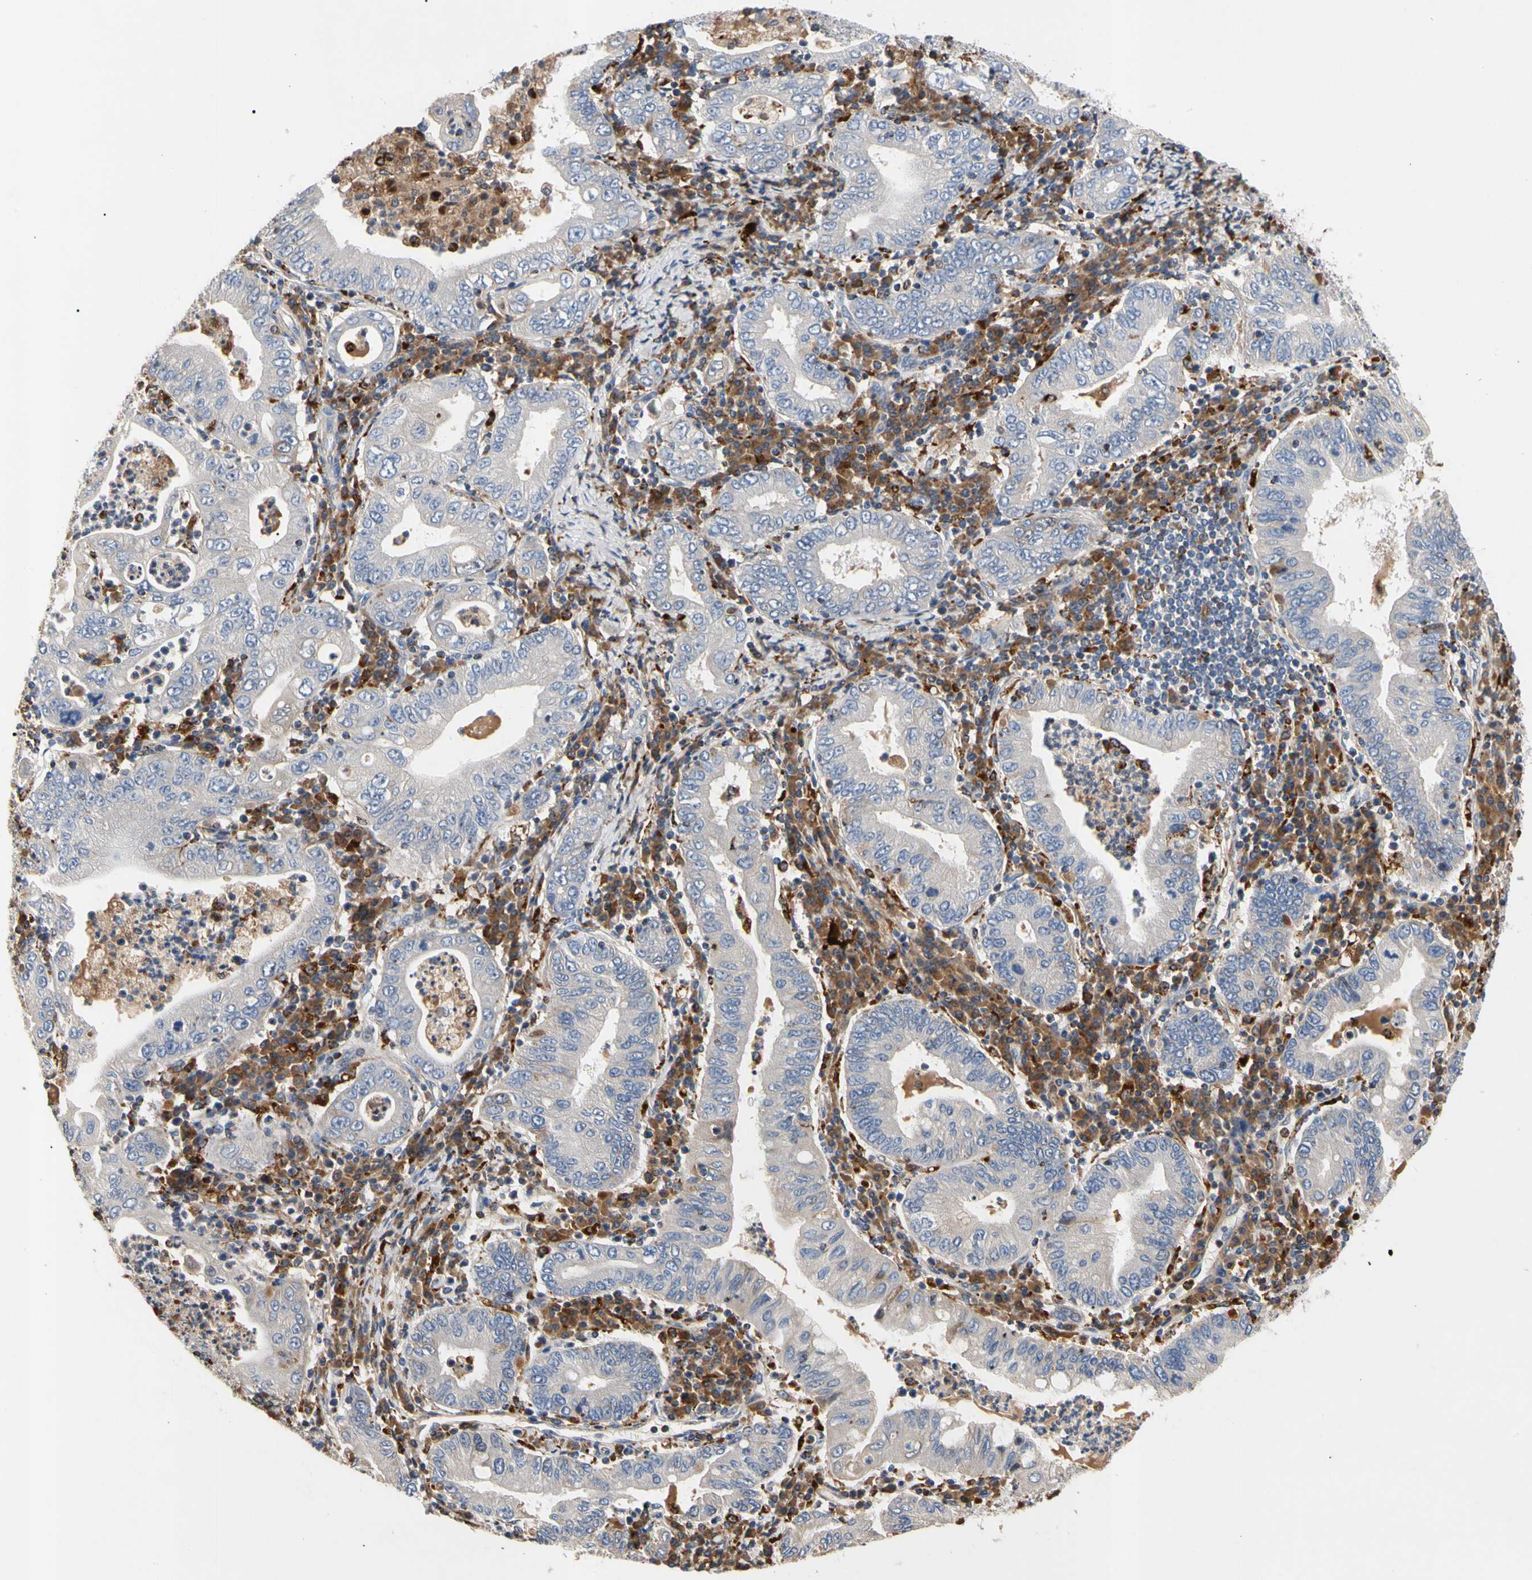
{"staining": {"intensity": "weak", "quantity": "<25%", "location": "cytoplasmic/membranous"}, "tissue": "stomach cancer", "cell_type": "Tumor cells", "image_type": "cancer", "snomed": [{"axis": "morphology", "description": "Normal tissue, NOS"}, {"axis": "morphology", "description": "Adenocarcinoma, NOS"}, {"axis": "topography", "description": "Esophagus"}, {"axis": "topography", "description": "Stomach, upper"}, {"axis": "topography", "description": "Peripheral nerve tissue"}], "caption": "Tumor cells are negative for brown protein staining in stomach cancer (adenocarcinoma).", "gene": "ADA2", "patient": {"sex": "male", "age": 62}}